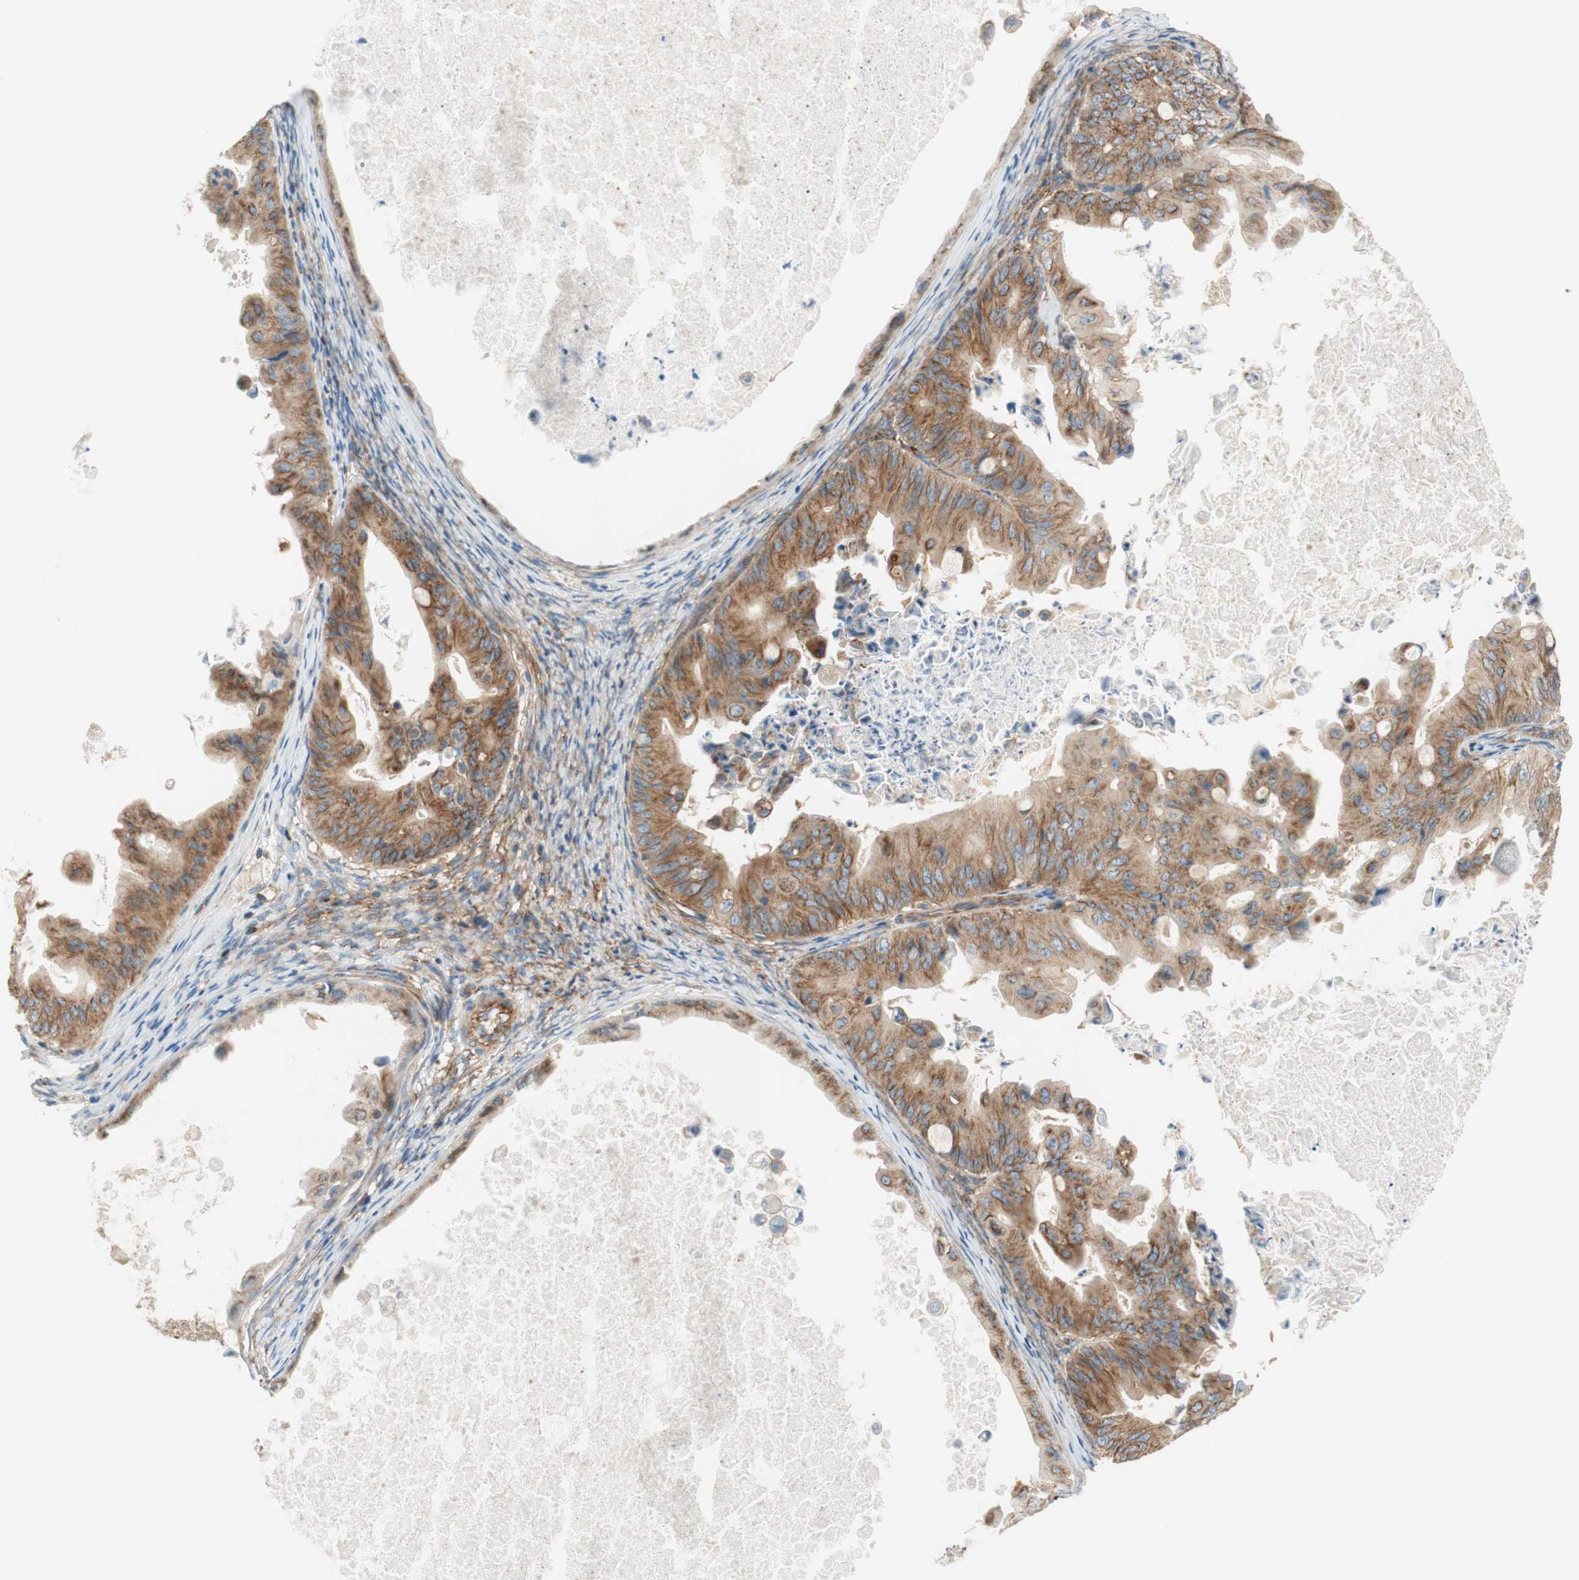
{"staining": {"intensity": "moderate", "quantity": ">75%", "location": "cytoplasmic/membranous"}, "tissue": "ovarian cancer", "cell_type": "Tumor cells", "image_type": "cancer", "snomed": [{"axis": "morphology", "description": "Cystadenocarcinoma, mucinous, NOS"}, {"axis": "topography", "description": "Ovary"}], "caption": "Human mucinous cystadenocarcinoma (ovarian) stained with a protein marker displays moderate staining in tumor cells.", "gene": "VPS26A", "patient": {"sex": "female", "age": 37}}